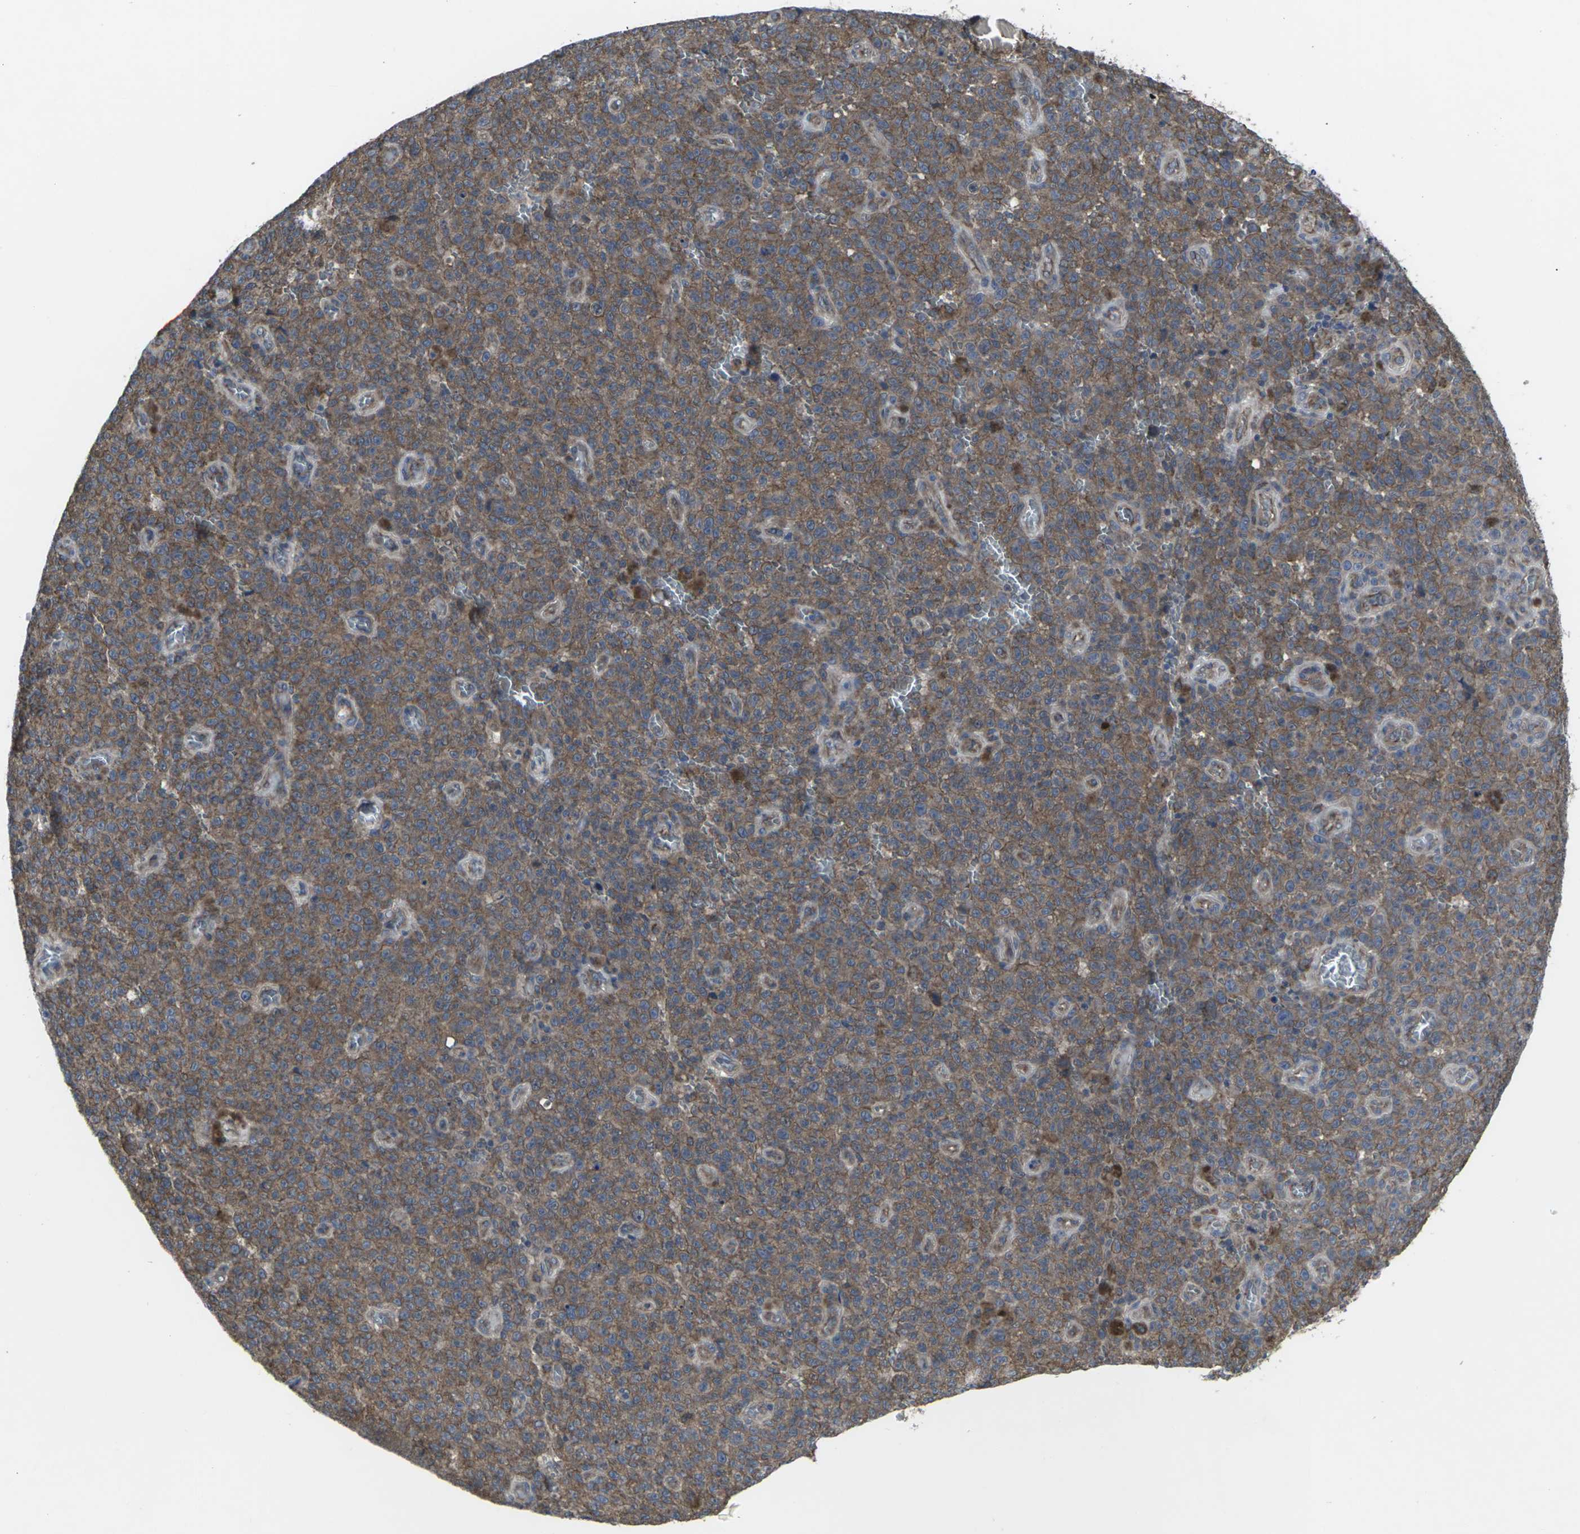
{"staining": {"intensity": "moderate", "quantity": ">75%", "location": "cytoplasmic/membranous"}, "tissue": "melanoma", "cell_type": "Tumor cells", "image_type": "cancer", "snomed": [{"axis": "morphology", "description": "Malignant melanoma, NOS"}, {"axis": "topography", "description": "Skin"}], "caption": "Malignant melanoma stained for a protein reveals moderate cytoplasmic/membranous positivity in tumor cells.", "gene": "MAPKAPK2", "patient": {"sex": "female", "age": 82}}